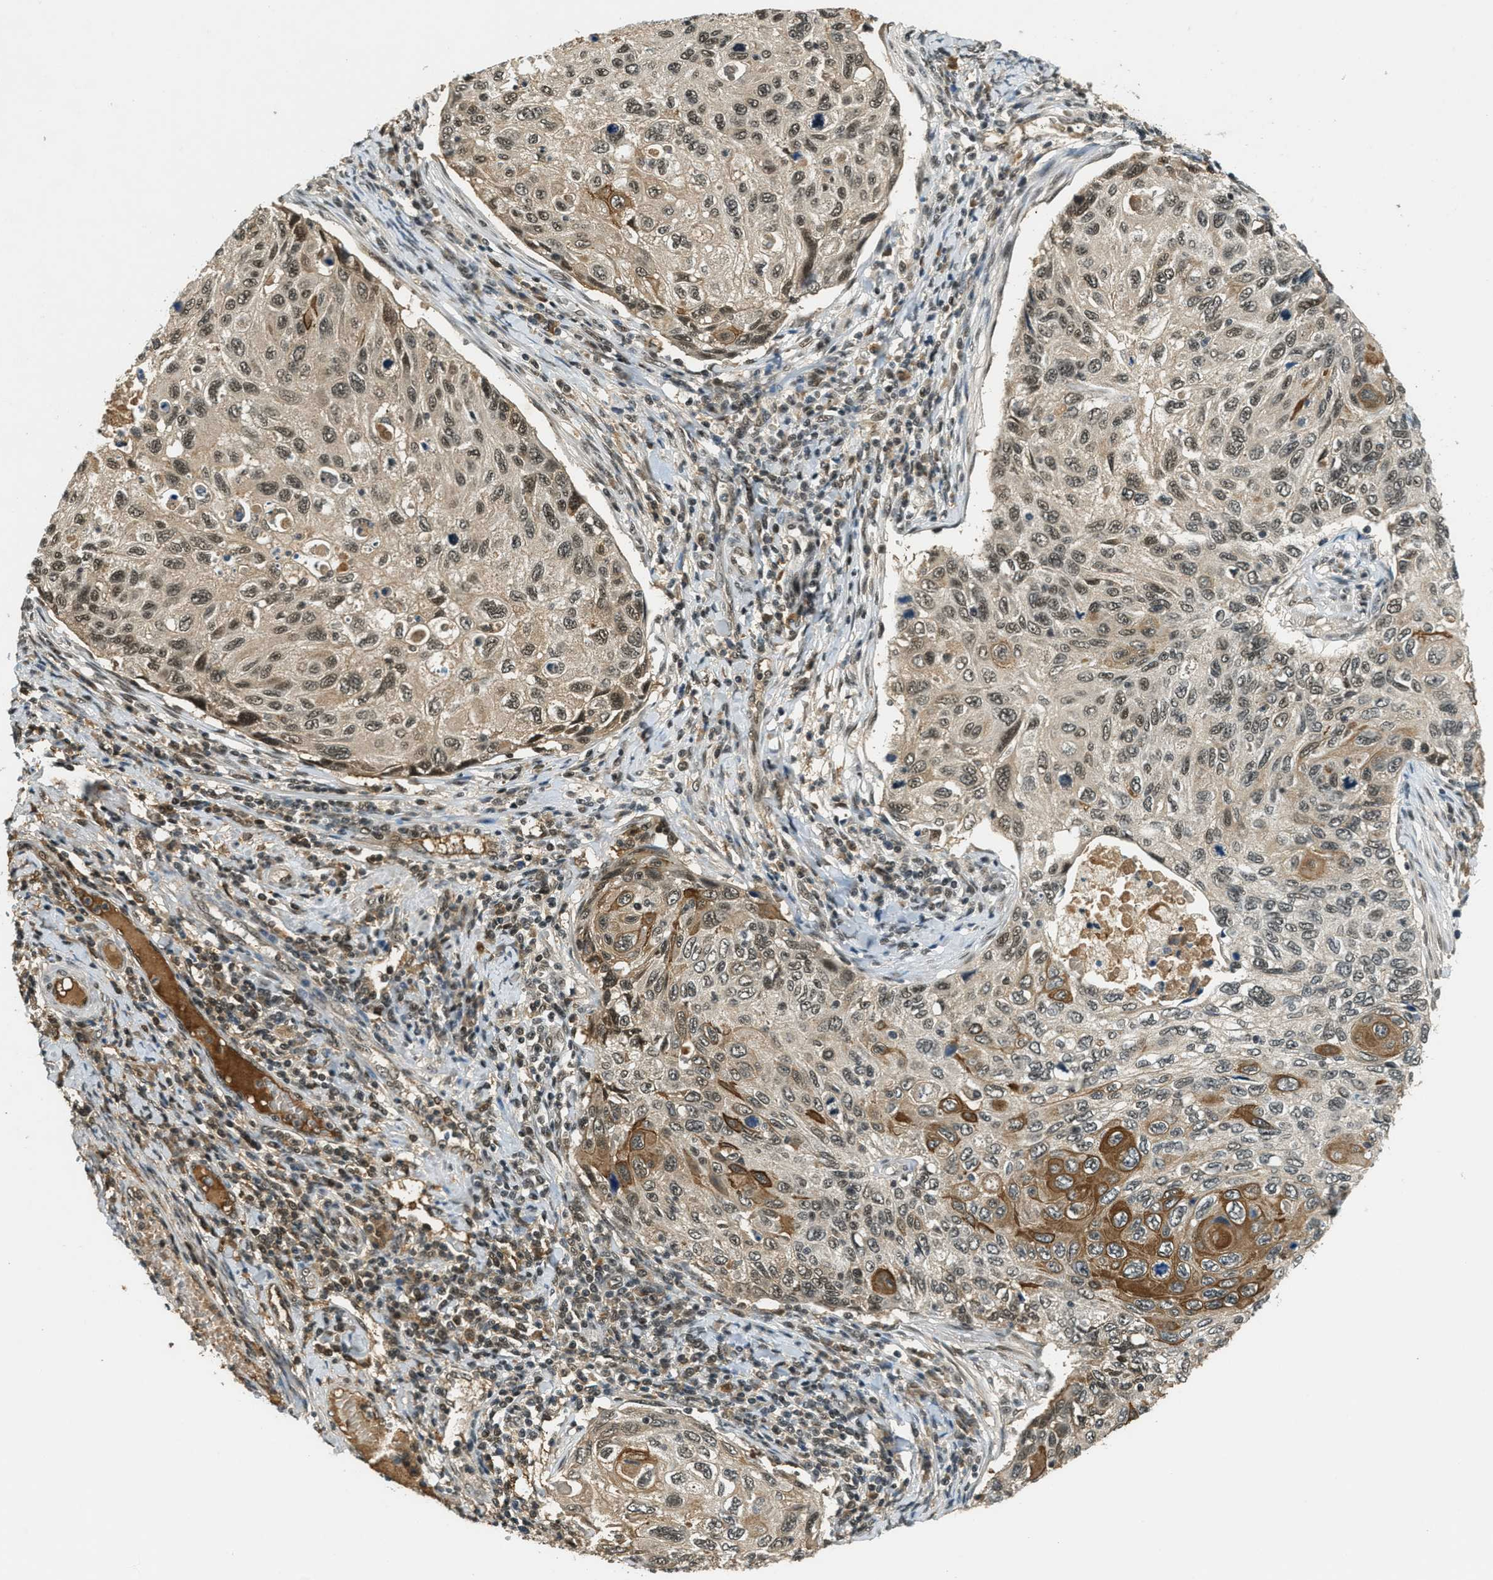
{"staining": {"intensity": "moderate", "quantity": "25%-75%", "location": "cytoplasmic/membranous,nuclear"}, "tissue": "cervical cancer", "cell_type": "Tumor cells", "image_type": "cancer", "snomed": [{"axis": "morphology", "description": "Squamous cell carcinoma, NOS"}, {"axis": "topography", "description": "Cervix"}], "caption": "Immunohistochemistry (IHC) (DAB) staining of human cervical cancer shows moderate cytoplasmic/membranous and nuclear protein staining in approximately 25%-75% of tumor cells. (brown staining indicates protein expression, while blue staining denotes nuclei).", "gene": "ZNF148", "patient": {"sex": "female", "age": 70}}